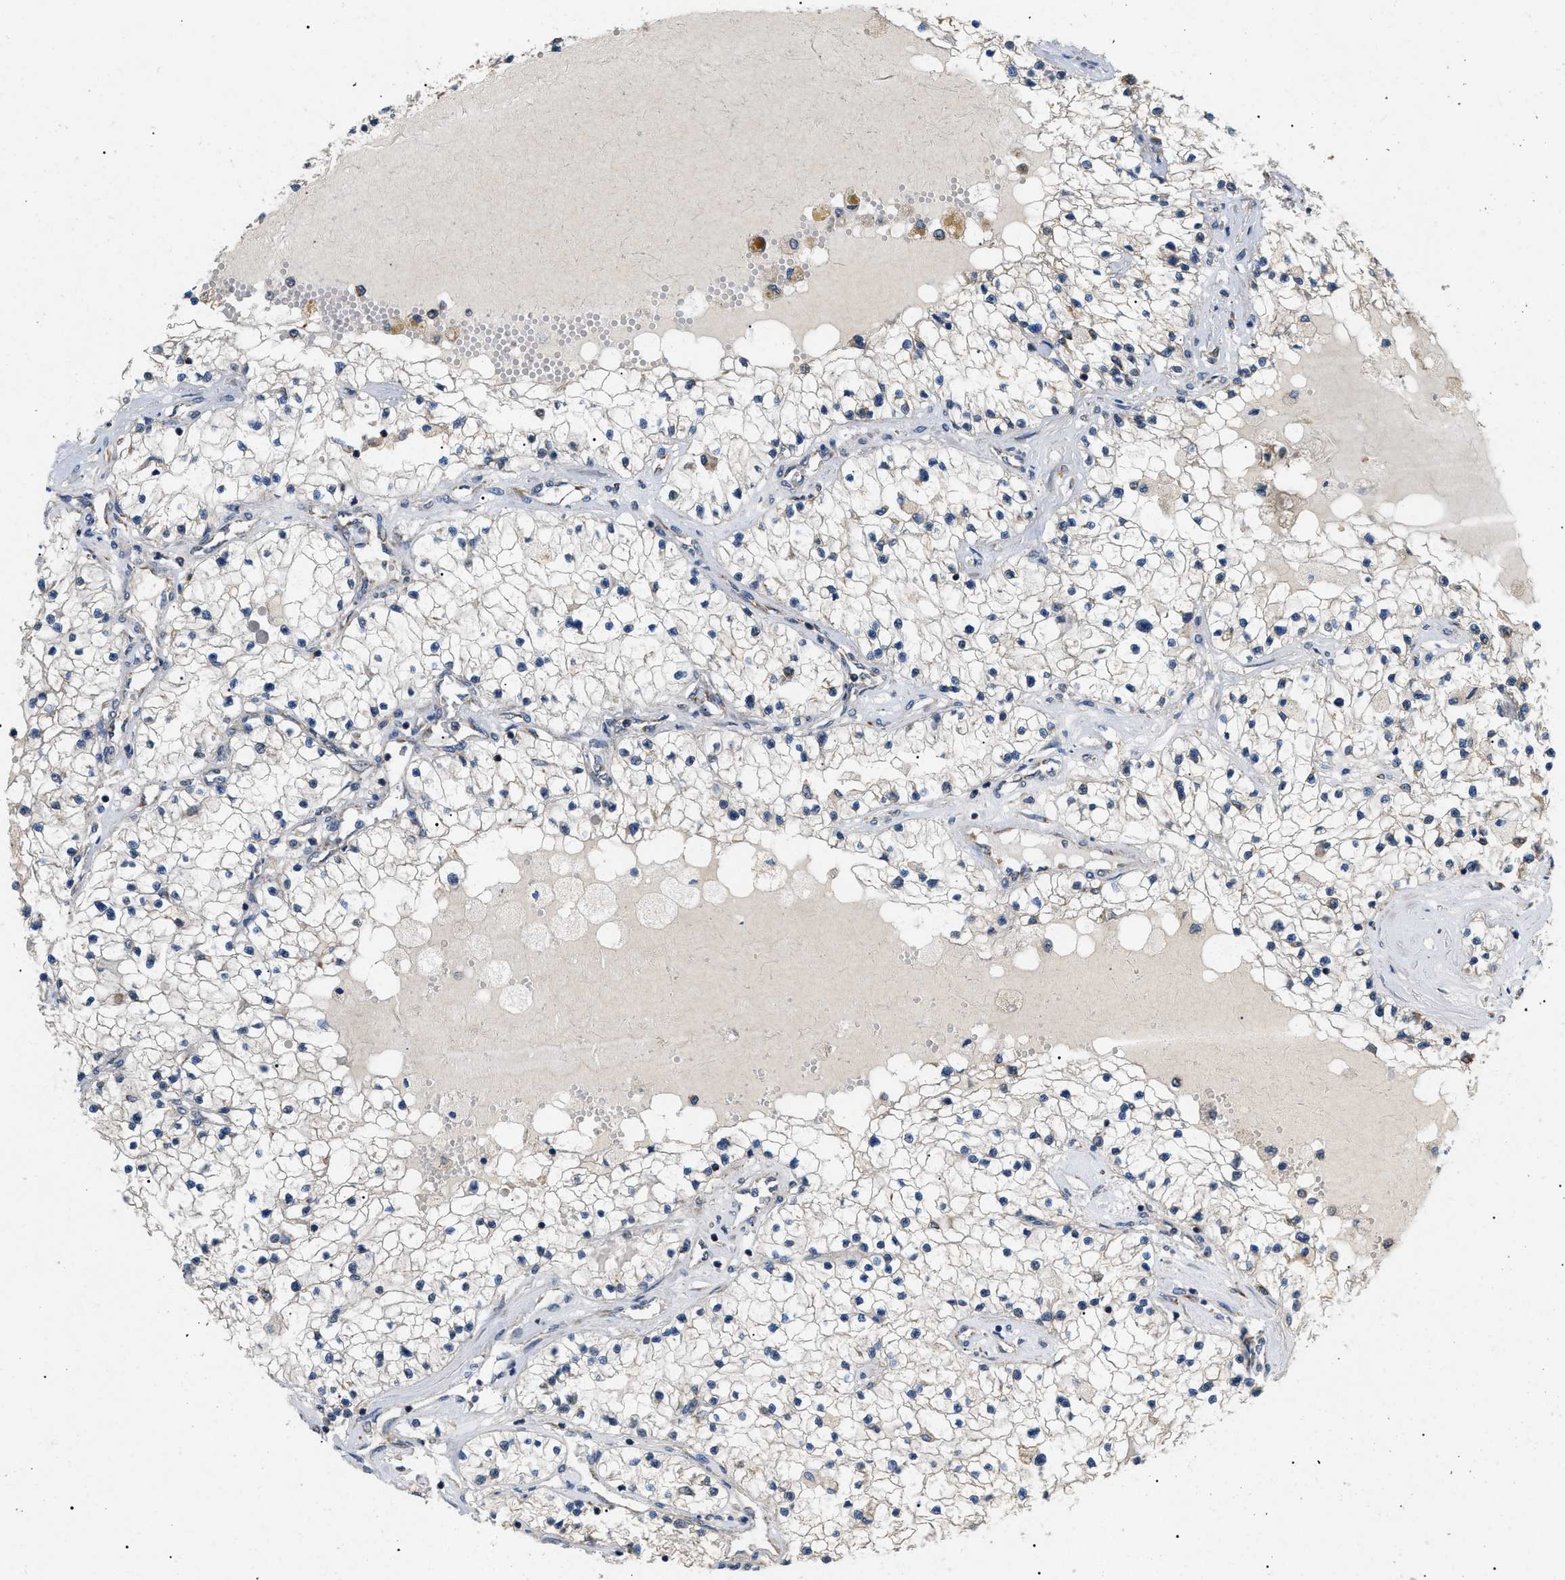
{"staining": {"intensity": "negative", "quantity": "none", "location": "none"}, "tissue": "renal cancer", "cell_type": "Tumor cells", "image_type": "cancer", "snomed": [{"axis": "morphology", "description": "Adenocarcinoma, NOS"}, {"axis": "topography", "description": "Kidney"}], "caption": "Tumor cells are negative for brown protein staining in renal cancer.", "gene": "TOMM6", "patient": {"sex": "male", "age": 68}}